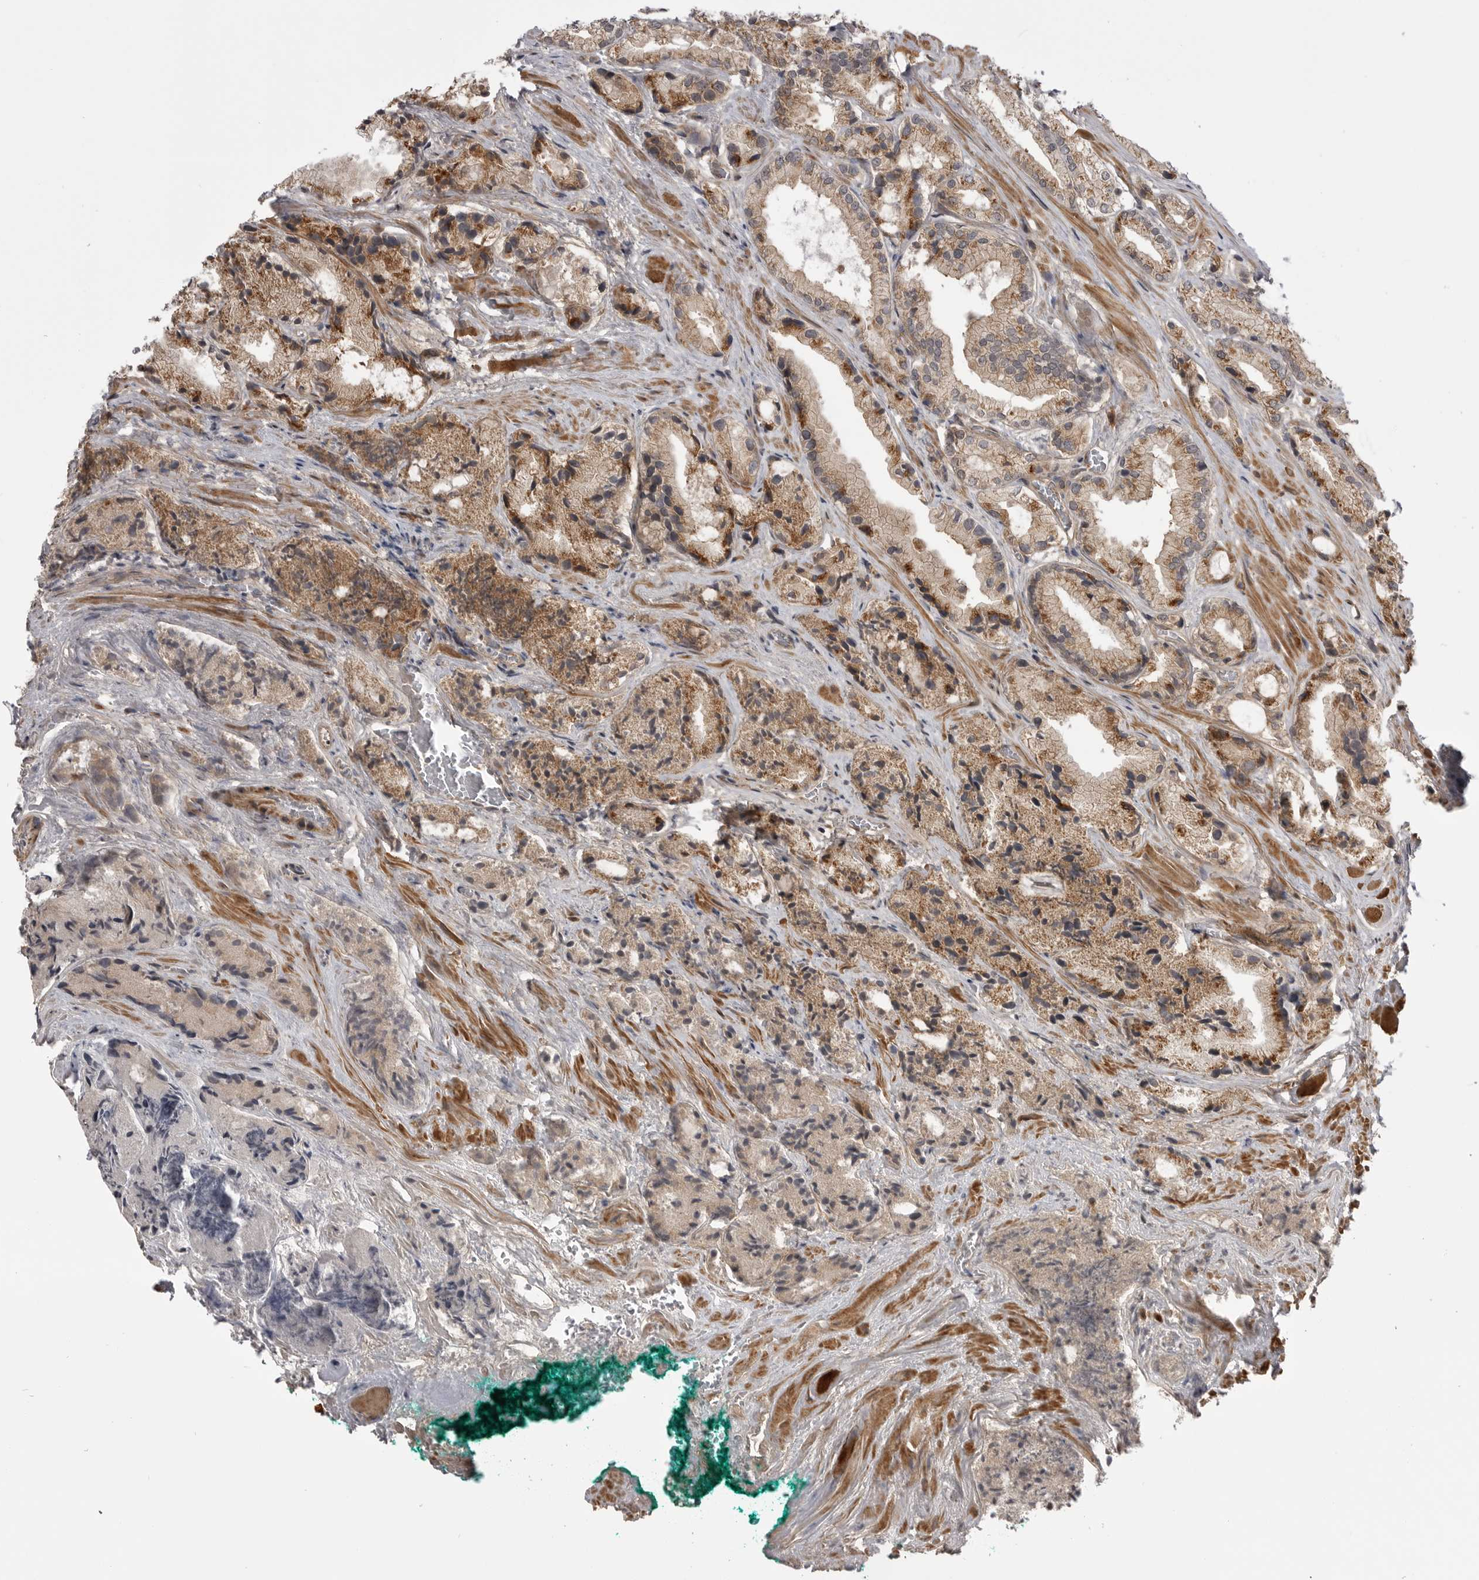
{"staining": {"intensity": "moderate", "quantity": ">75%", "location": "cytoplasmic/membranous"}, "tissue": "prostate cancer", "cell_type": "Tumor cells", "image_type": "cancer", "snomed": [{"axis": "morphology", "description": "Adenocarcinoma, Low grade"}, {"axis": "topography", "description": "Prostate"}], "caption": "A high-resolution image shows immunohistochemistry (IHC) staining of prostate cancer, which demonstrates moderate cytoplasmic/membranous staining in about >75% of tumor cells. (DAB (3,3'-diaminobenzidine) IHC, brown staining for protein, blue staining for nuclei).", "gene": "PDCL", "patient": {"sex": "male", "age": 62}}